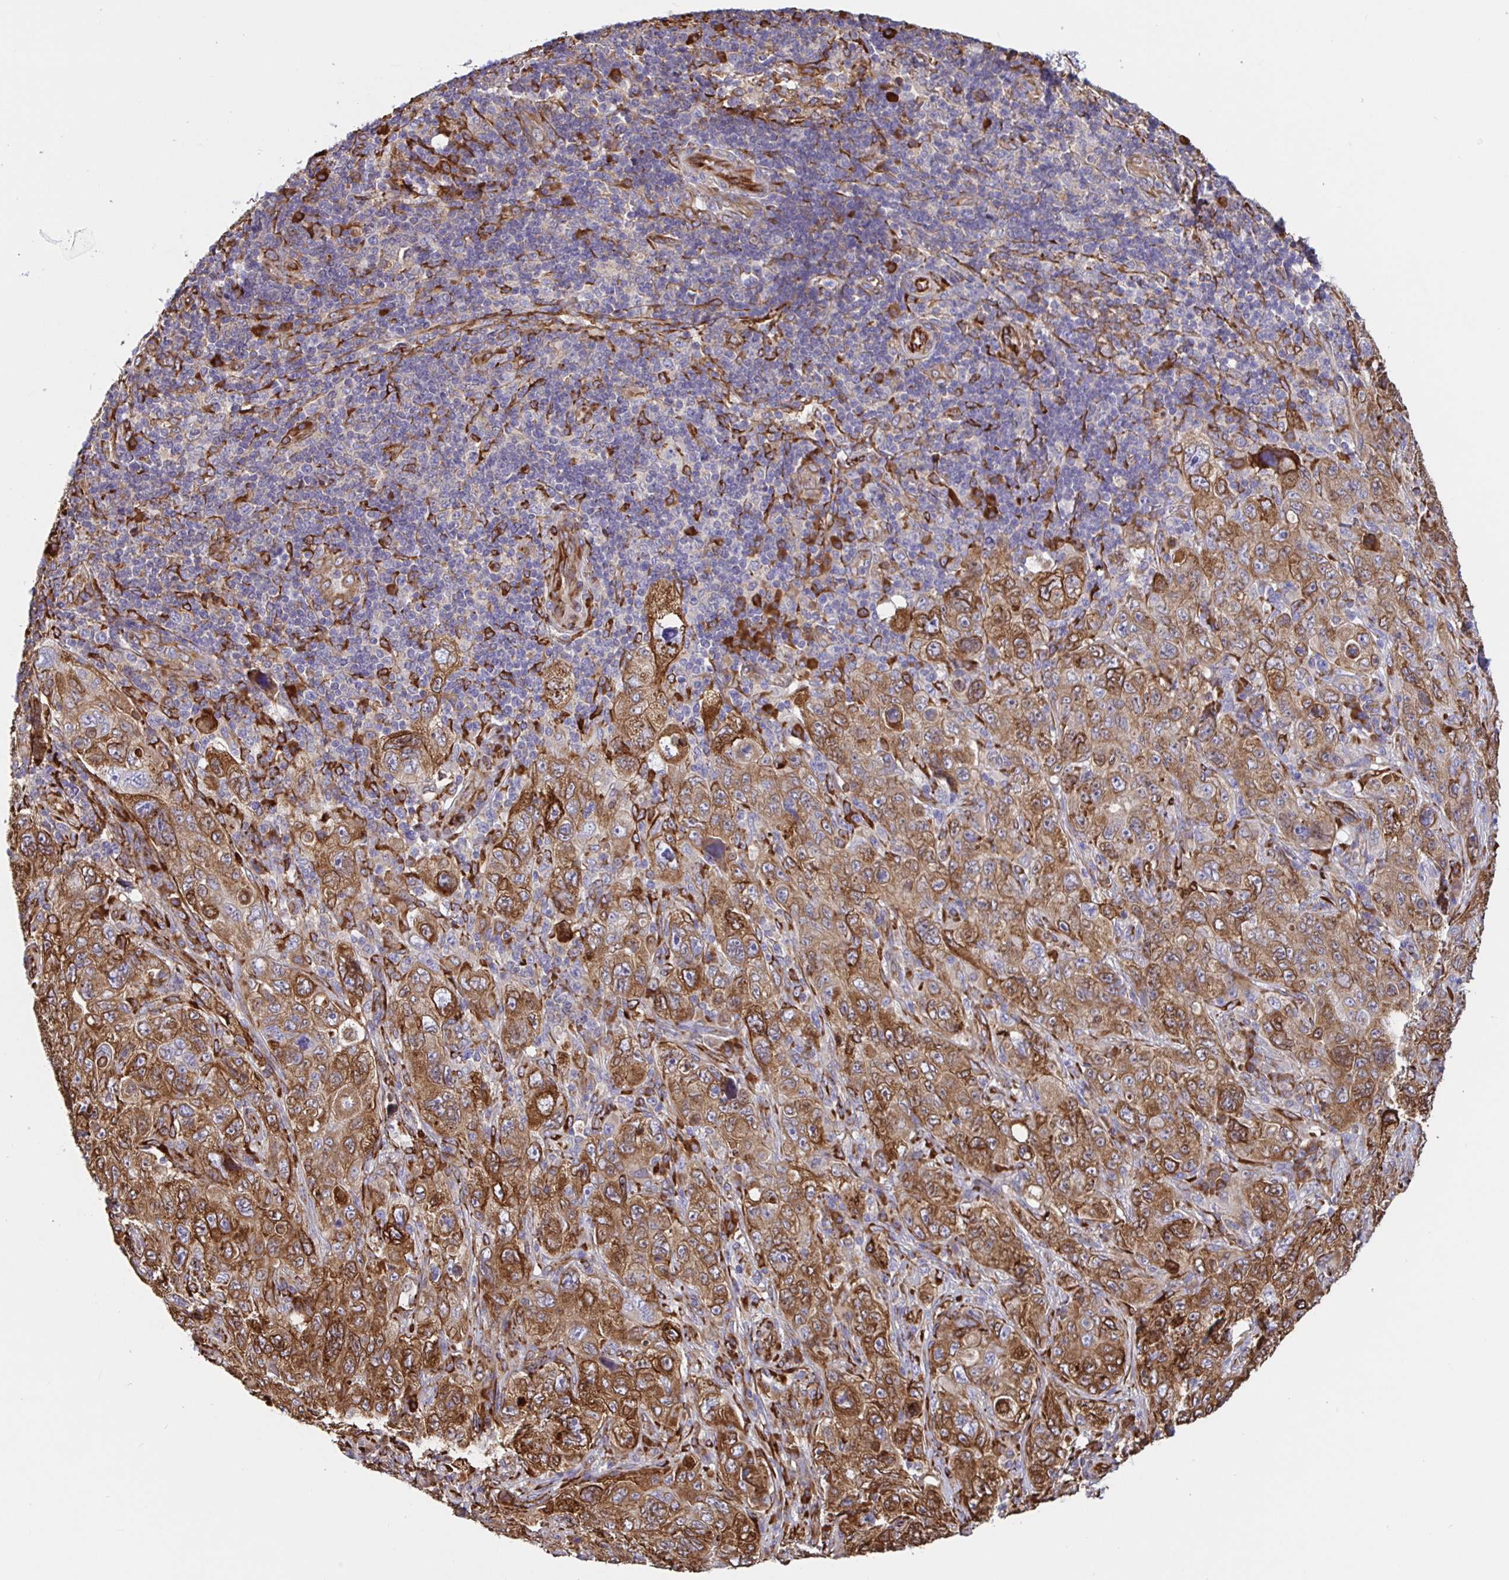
{"staining": {"intensity": "moderate", "quantity": ">75%", "location": "cytoplasmic/membranous"}, "tissue": "pancreatic cancer", "cell_type": "Tumor cells", "image_type": "cancer", "snomed": [{"axis": "morphology", "description": "Adenocarcinoma, NOS"}, {"axis": "topography", "description": "Pancreas"}], "caption": "High-power microscopy captured an immunohistochemistry (IHC) image of pancreatic cancer, revealing moderate cytoplasmic/membranous positivity in approximately >75% of tumor cells.", "gene": "MAOA", "patient": {"sex": "male", "age": 68}}